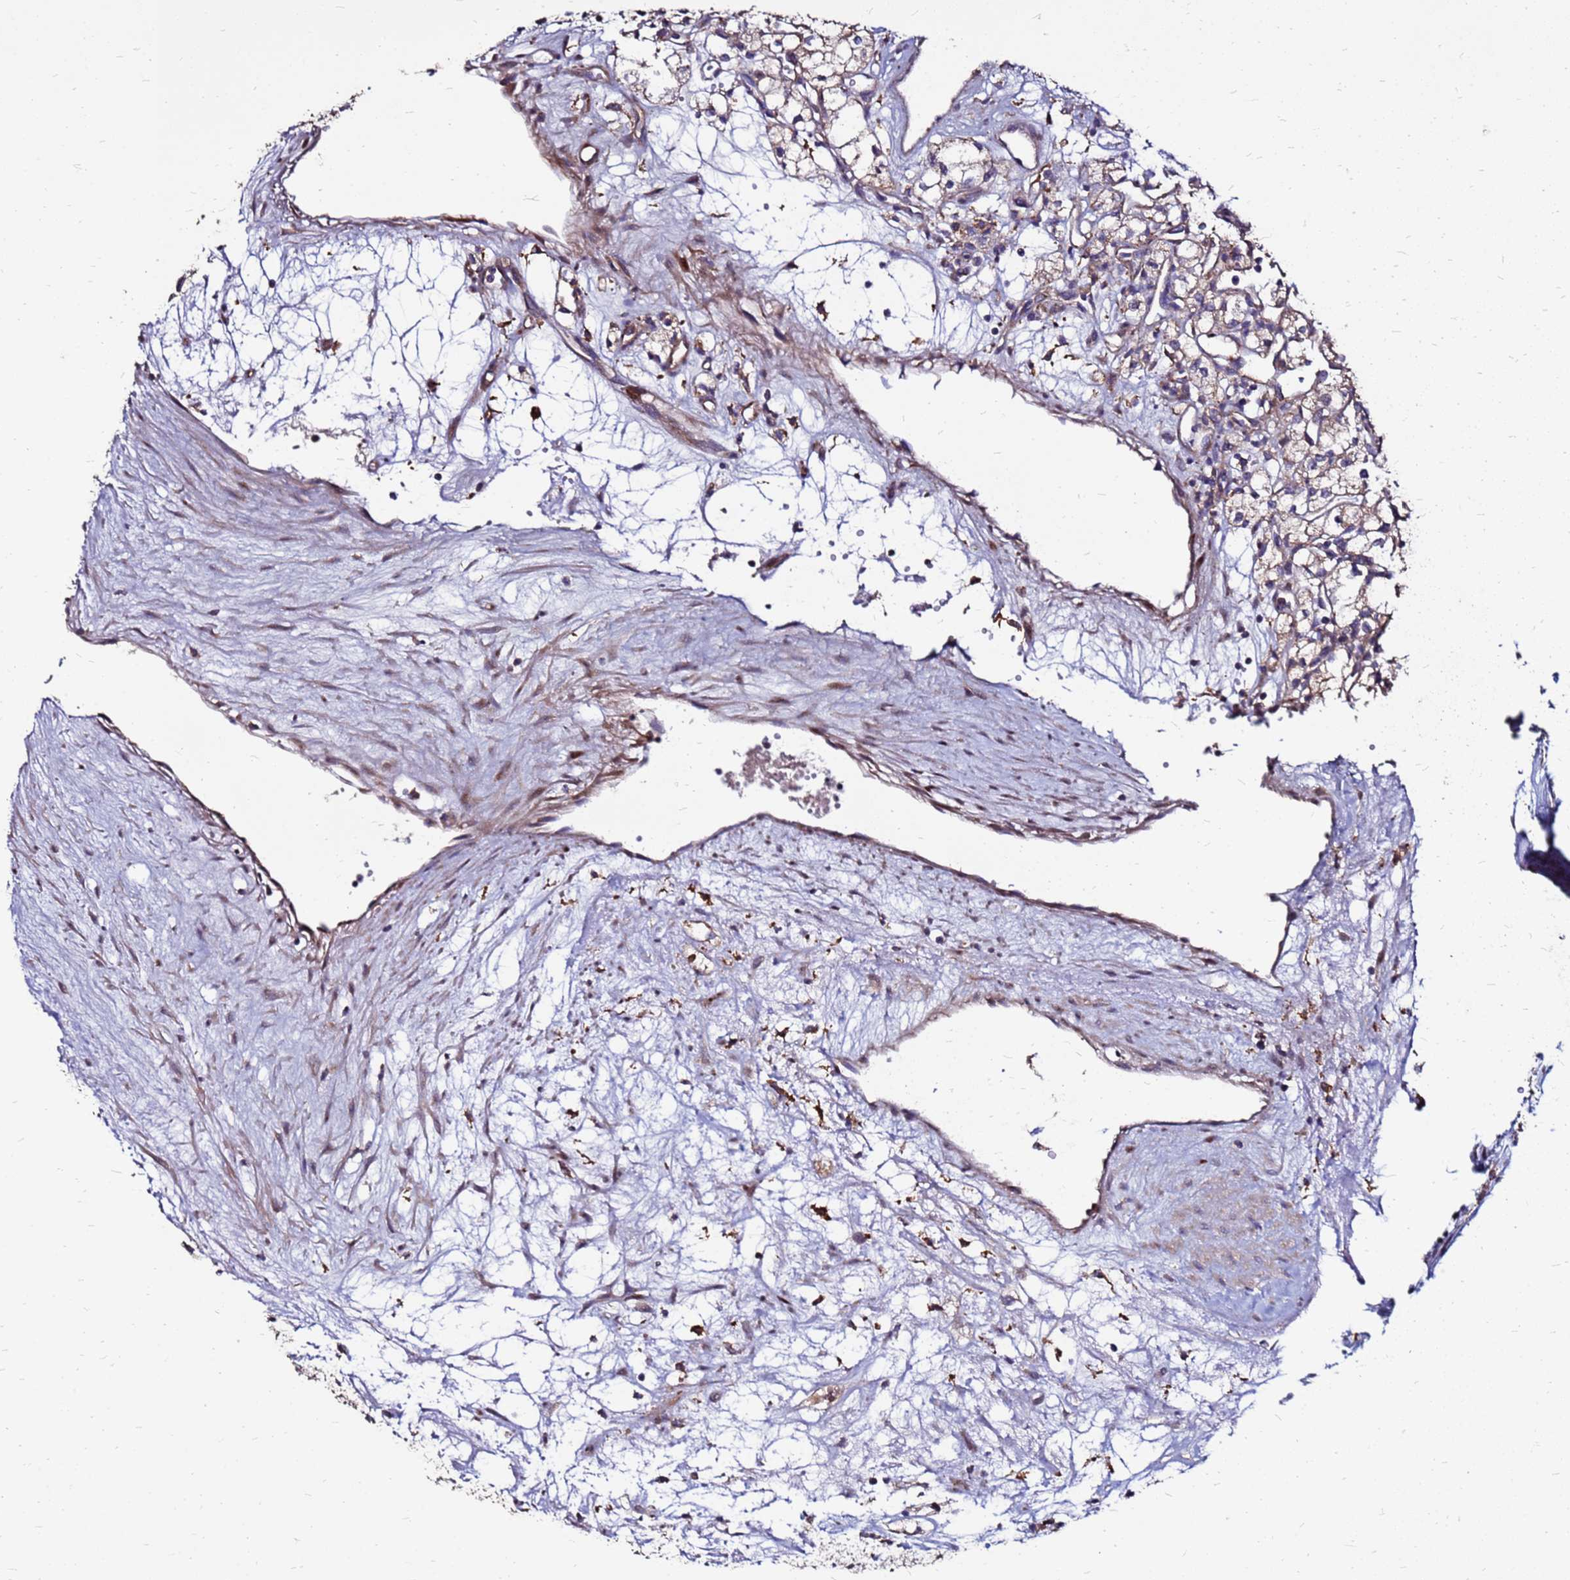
{"staining": {"intensity": "weak", "quantity": "25%-75%", "location": "cytoplasmic/membranous"}, "tissue": "renal cancer", "cell_type": "Tumor cells", "image_type": "cancer", "snomed": [{"axis": "morphology", "description": "Adenocarcinoma, NOS"}, {"axis": "topography", "description": "Kidney"}], "caption": "Tumor cells reveal low levels of weak cytoplasmic/membranous expression in about 25%-75% of cells in human renal cancer (adenocarcinoma).", "gene": "ARHGEF5", "patient": {"sex": "male", "age": 59}}